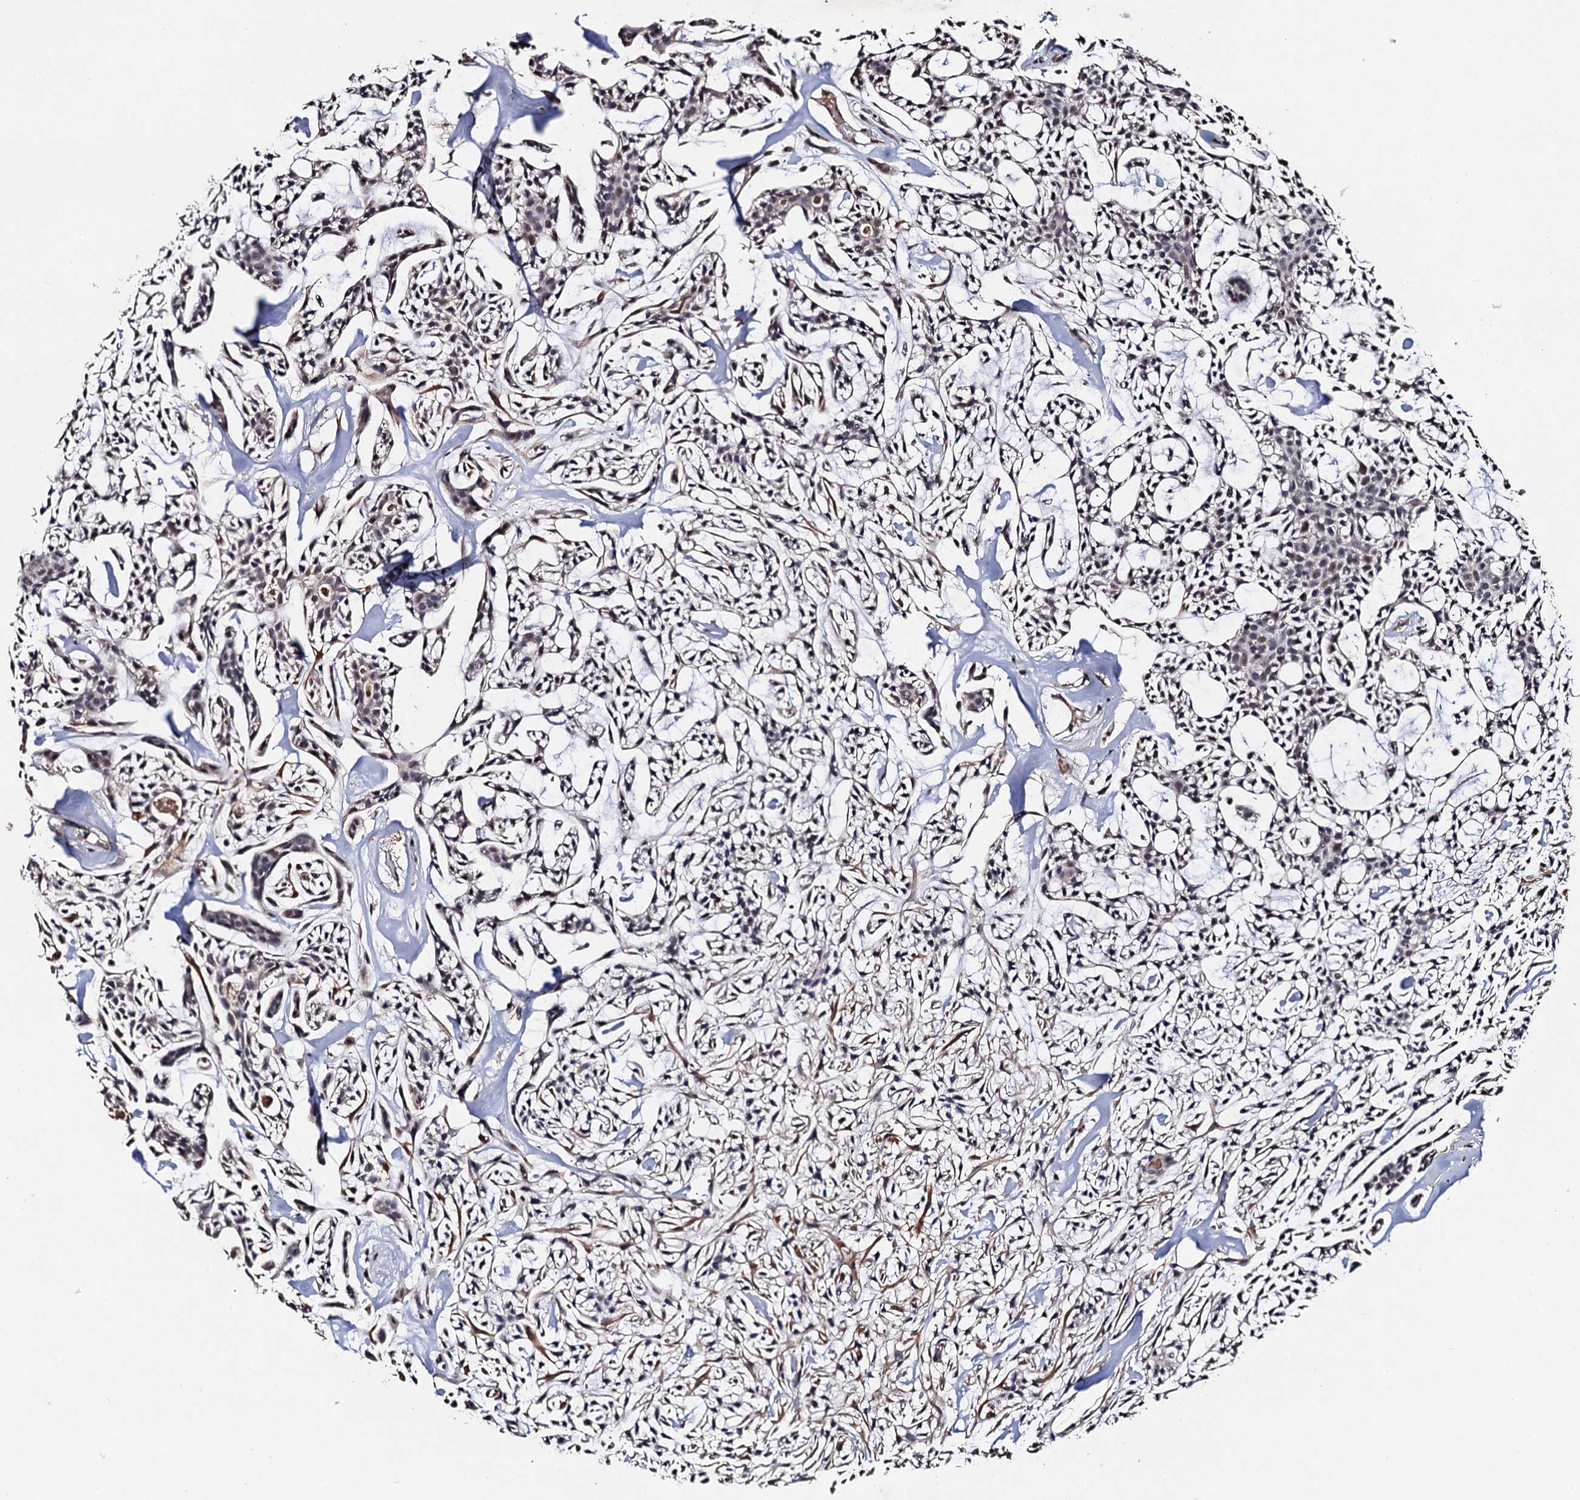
{"staining": {"intensity": "weak", "quantity": "25%-75%", "location": "cytoplasmic/membranous,nuclear"}, "tissue": "head and neck cancer", "cell_type": "Tumor cells", "image_type": "cancer", "snomed": [{"axis": "morphology", "description": "Adenocarcinoma, NOS"}, {"axis": "topography", "description": "Salivary gland"}, {"axis": "topography", "description": "Head-Neck"}], "caption": "Head and neck cancer stained with a brown dye displays weak cytoplasmic/membranous and nuclear positive staining in about 25%-75% of tumor cells.", "gene": "PPTC7", "patient": {"sex": "male", "age": 55}}